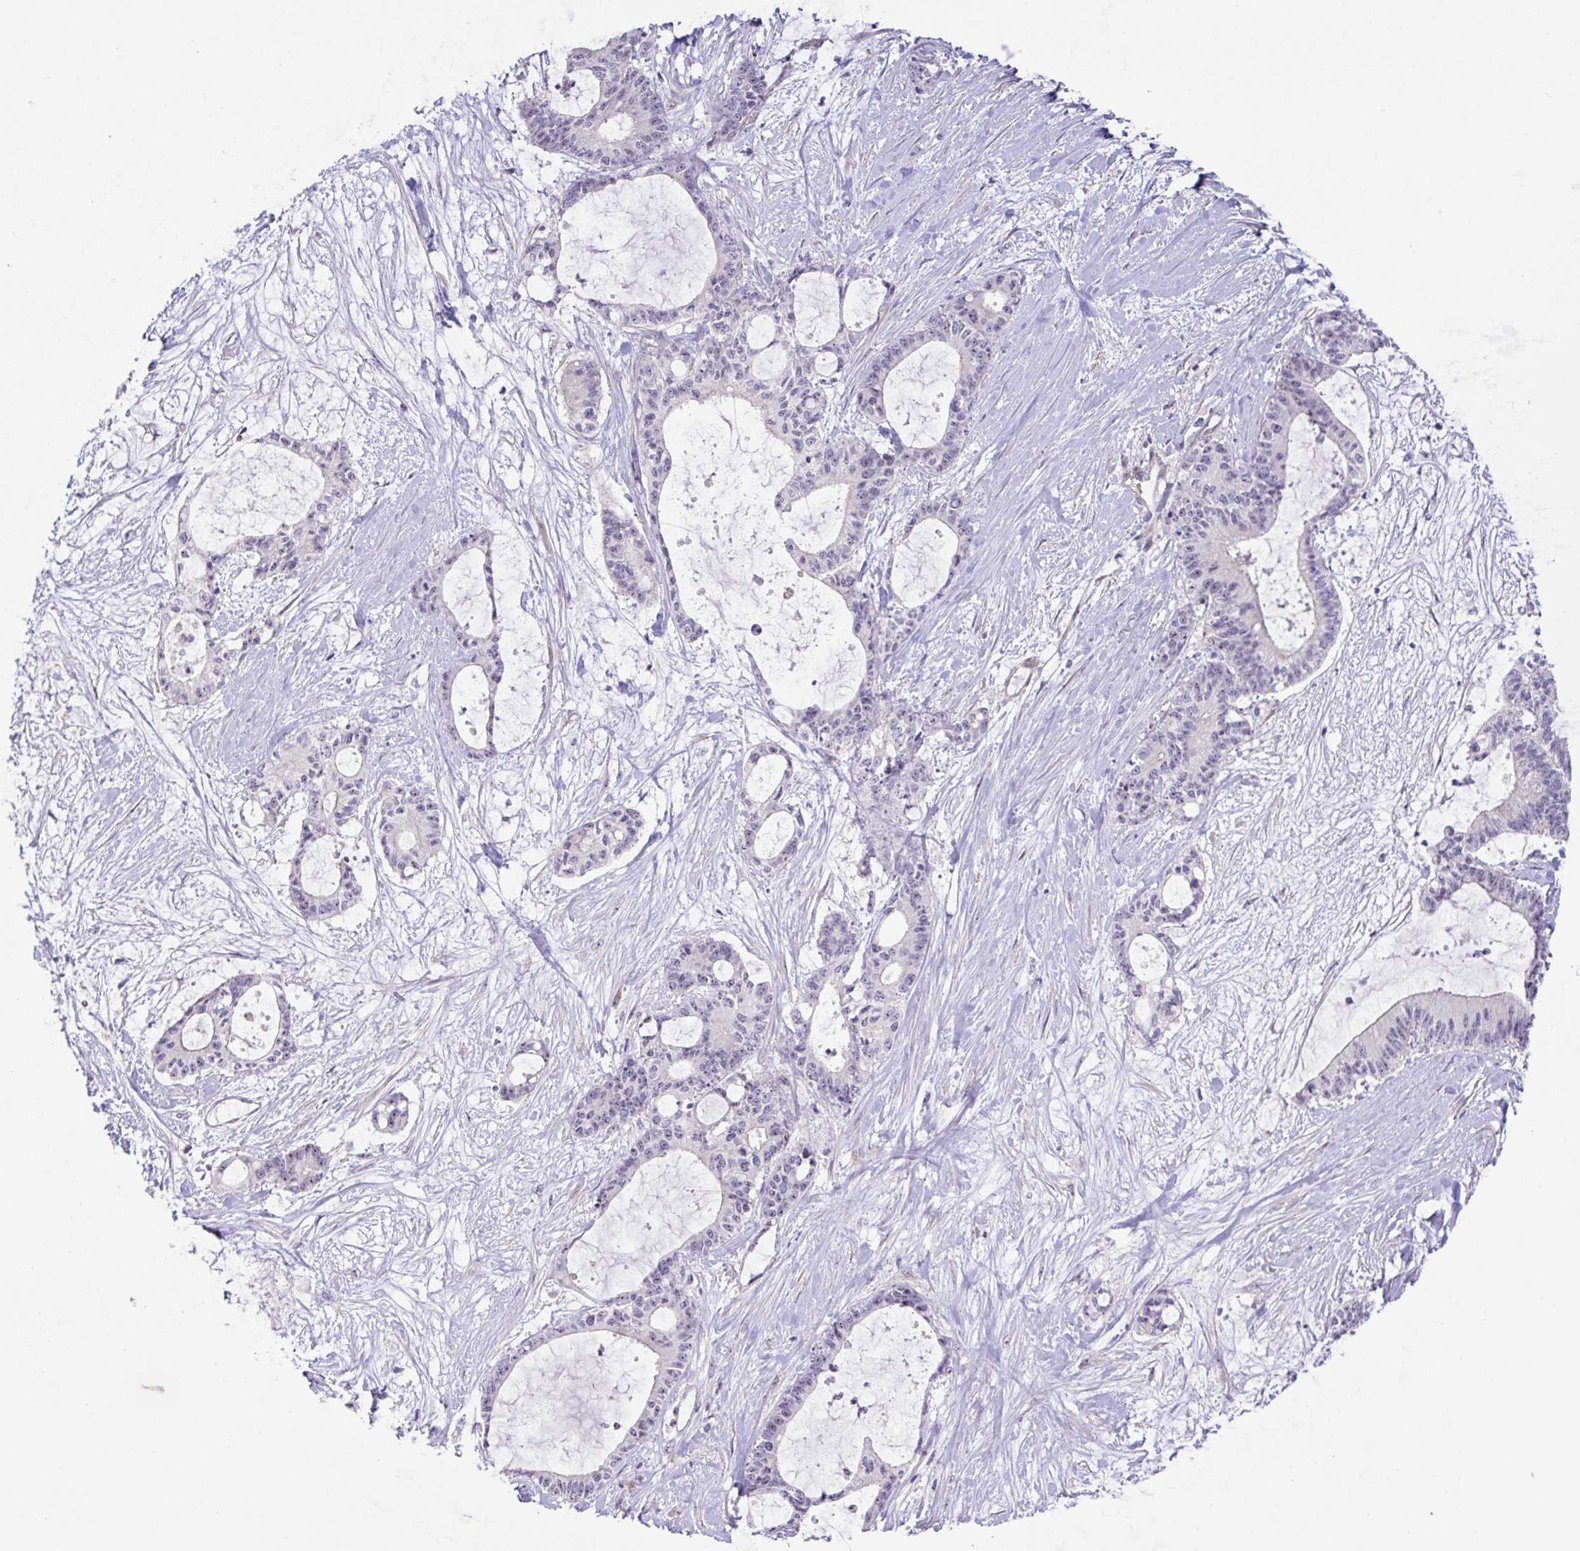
{"staining": {"intensity": "moderate", "quantity": "25%-75%", "location": "nuclear"}, "tissue": "liver cancer", "cell_type": "Tumor cells", "image_type": "cancer", "snomed": [{"axis": "morphology", "description": "Normal tissue, NOS"}, {"axis": "morphology", "description": "Cholangiocarcinoma"}, {"axis": "topography", "description": "Liver"}, {"axis": "topography", "description": "Peripheral nerve tissue"}], "caption": "Protein analysis of liver cancer tissue shows moderate nuclear staining in approximately 25%-75% of tumor cells.", "gene": "MXRA8", "patient": {"sex": "female", "age": 73}}